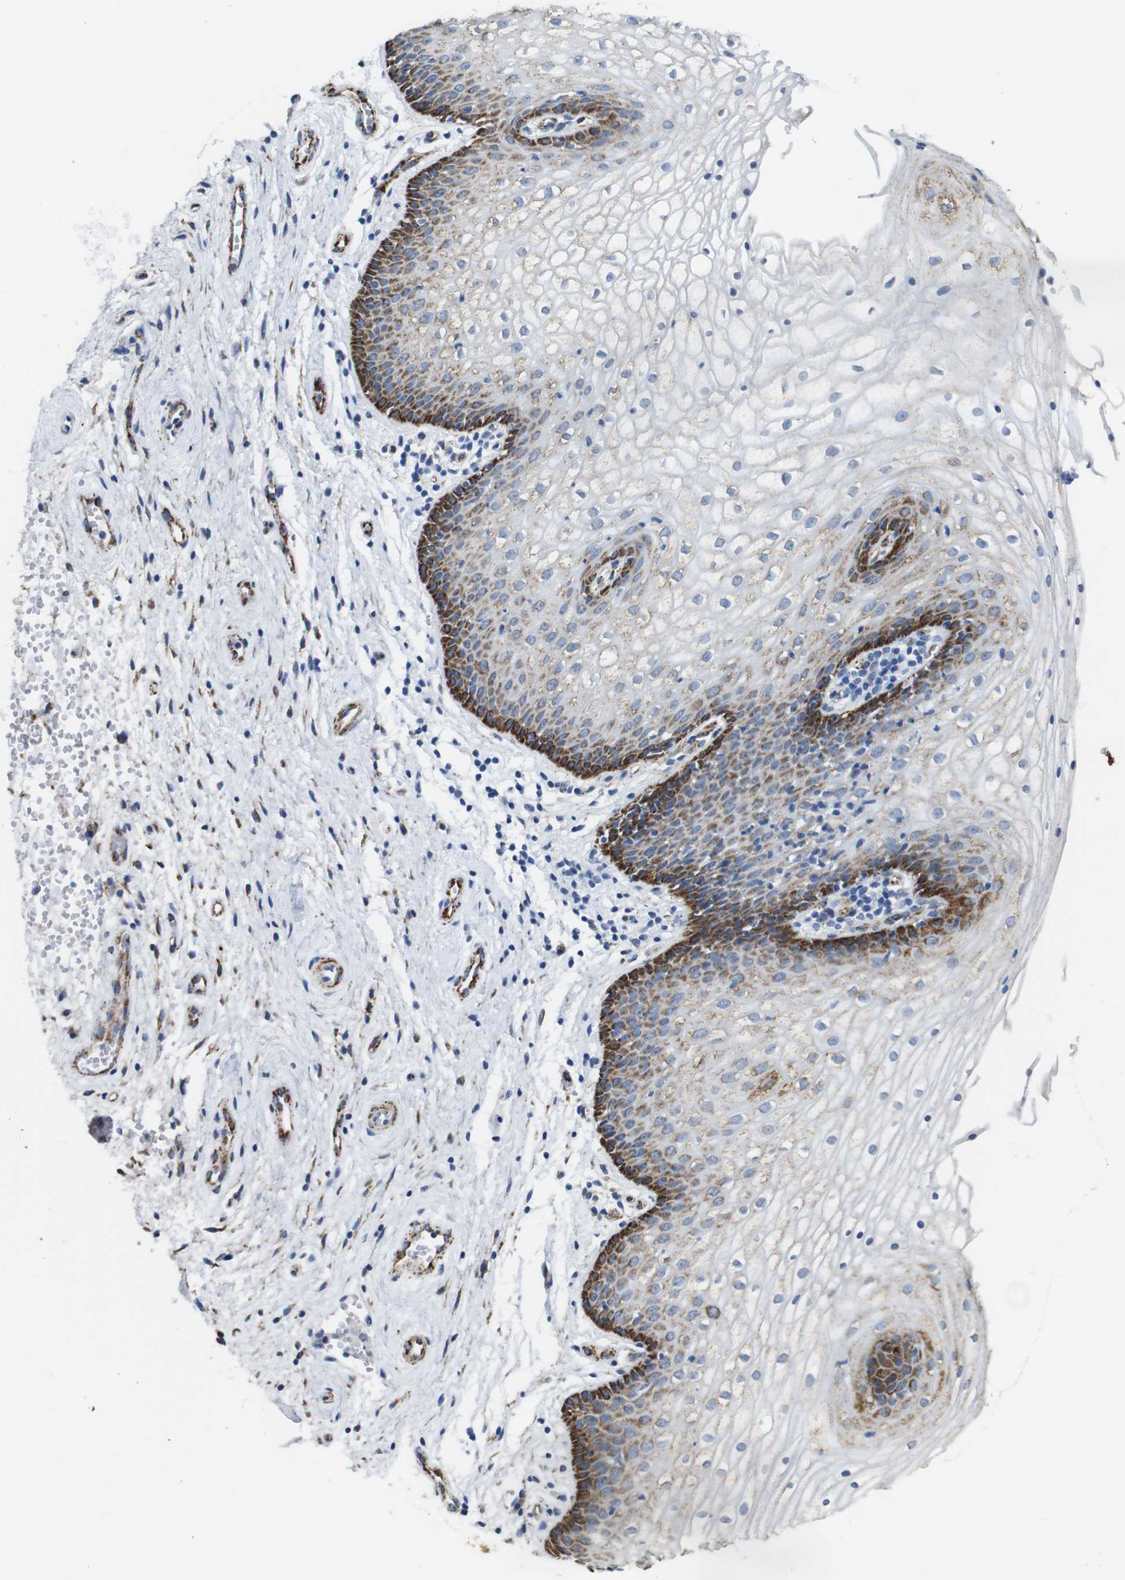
{"staining": {"intensity": "moderate", "quantity": "25%-75%", "location": "cytoplasmic/membranous"}, "tissue": "vagina", "cell_type": "Squamous epithelial cells", "image_type": "normal", "snomed": [{"axis": "morphology", "description": "Normal tissue, NOS"}, {"axis": "topography", "description": "Vagina"}], "caption": "The immunohistochemical stain shows moderate cytoplasmic/membranous positivity in squamous epithelial cells of normal vagina. (DAB (3,3'-diaminobenzidine) IHC, brown staining for protein, blue staining for nuclei).", "gene": "MAOA", "patient": {"sex": "female", "age": 34}}